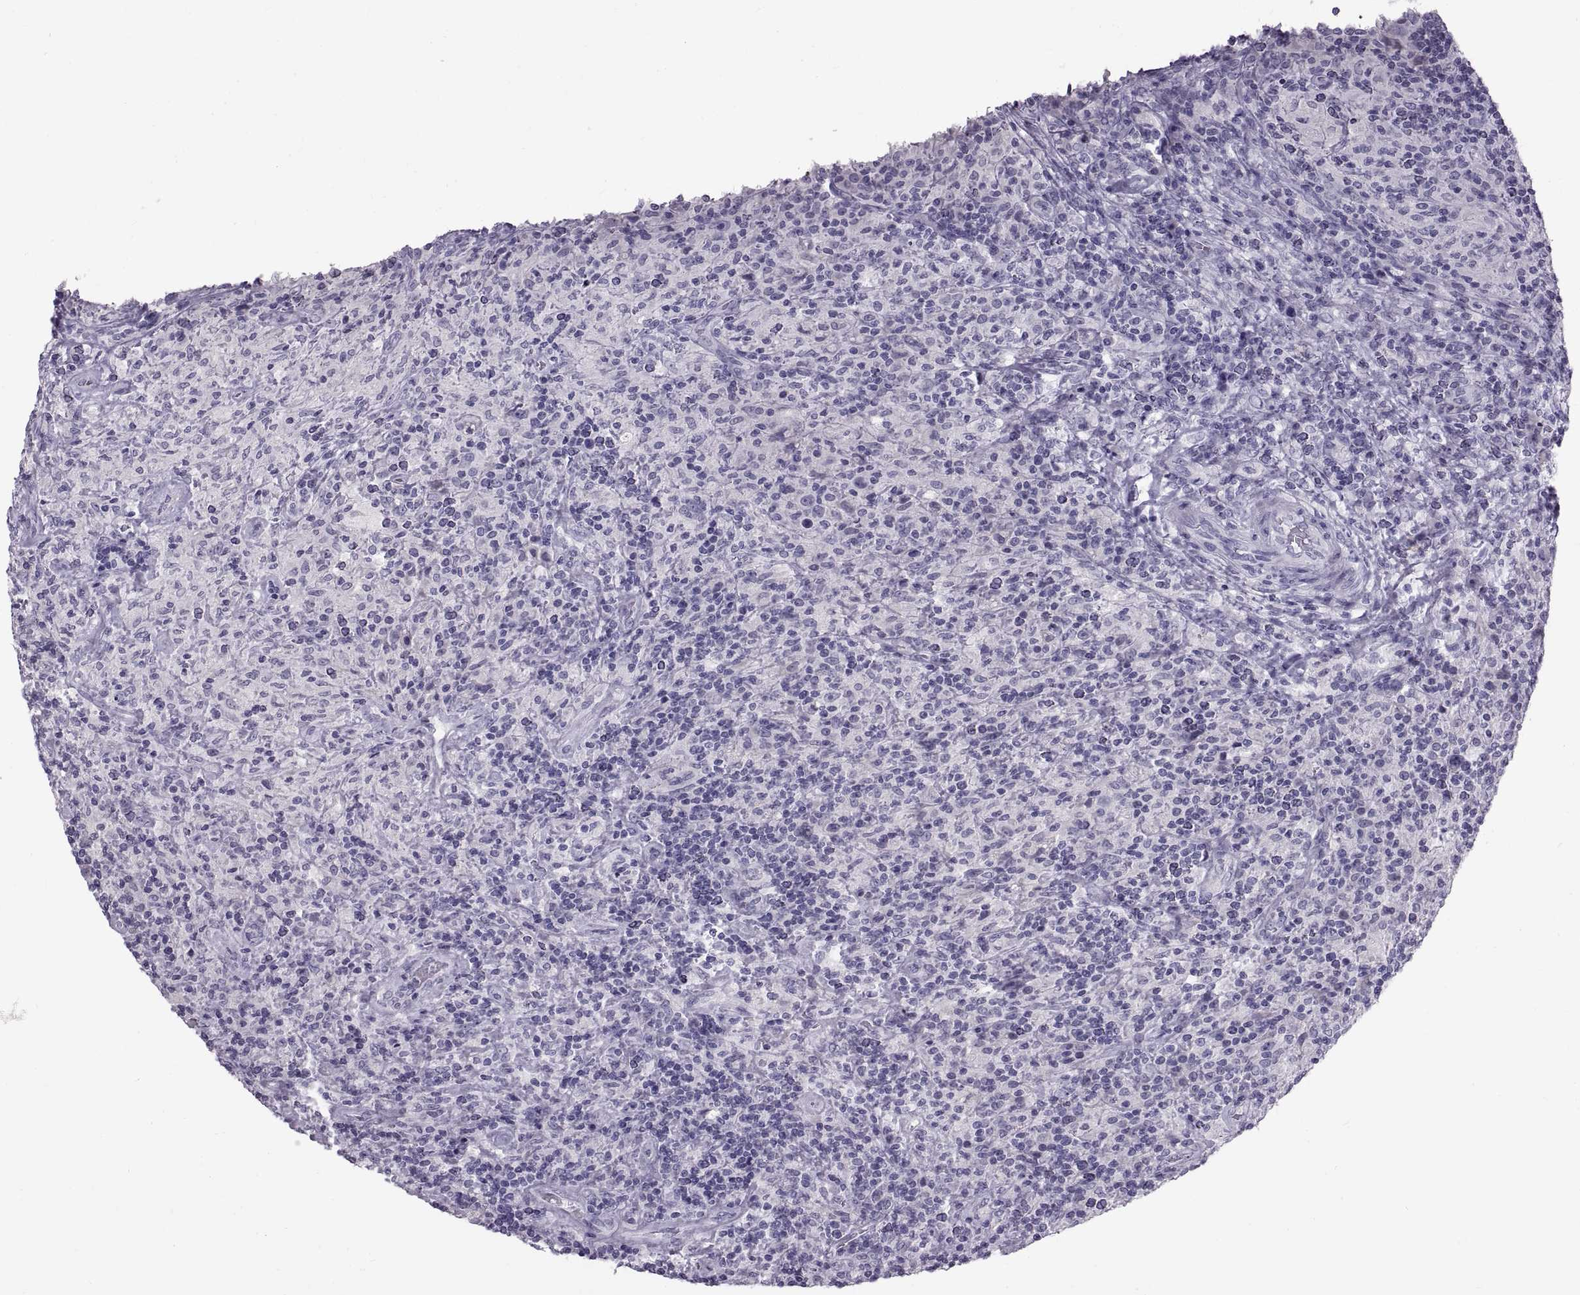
{"staining": {"intensity": "negative", "quantity": "none", "location": "none"}, "tissue": "lymphoma", "cell_type": "Tumor cells", "image_type": "cancer", "snomed": [{"axis": "morphology", "description": "Hodgkin's disease, NOS"}, {"axis": "topography", "description": "Lymph node"}], "caption": "Immunohistochemical staining of human lymphoma exhibits no significant staining in tumor cells.", "gene": "SPACDR", "patient": {"sex": "male", "age": 70}}